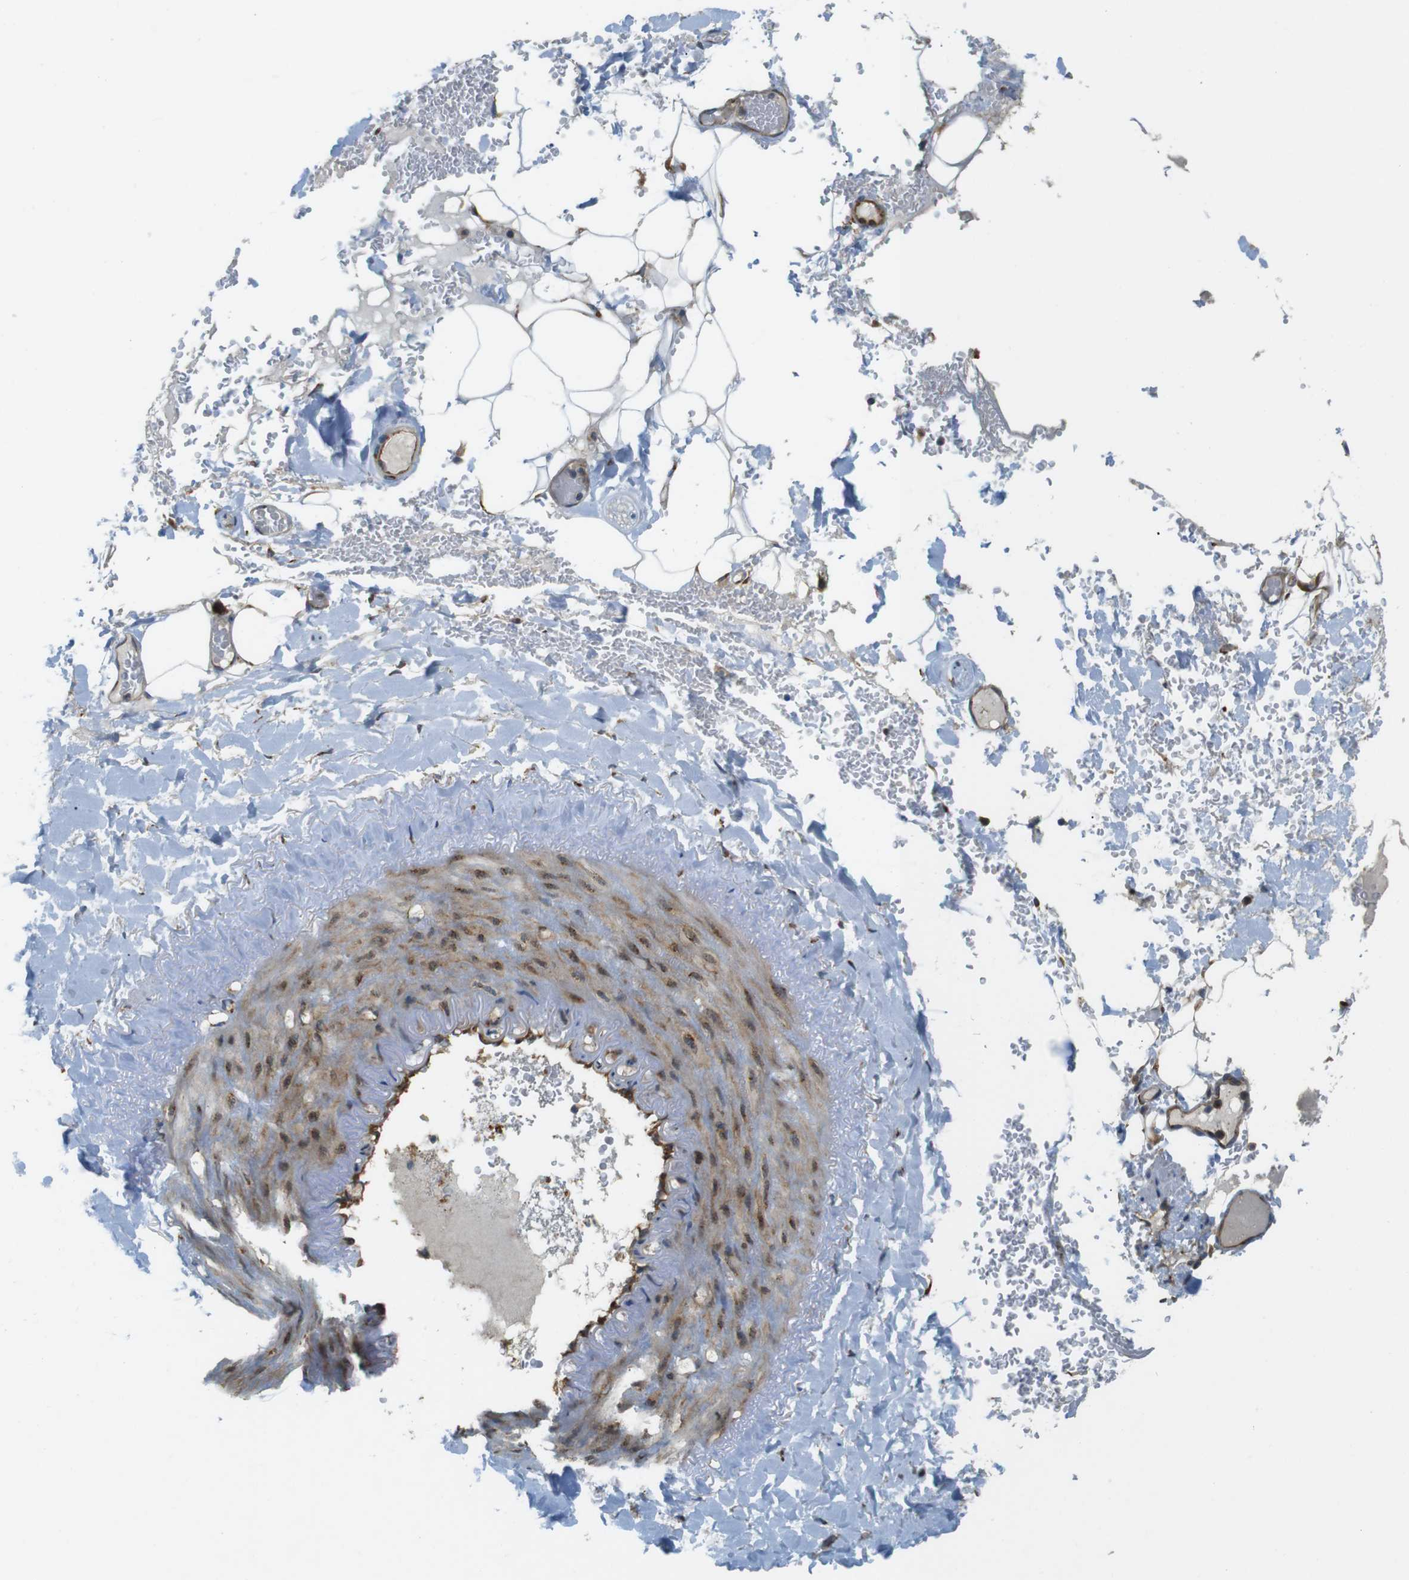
{"staining": {"intensity": "negative", "quantity": "none", "location": "none"}, "tissue": "adipose tissue", "cell_type": "Adipocytes", "image_type": "normal", "snomed": [{"axis": "morphology", "description": "Normal tissue, NOS"}, {"axis": "topography", "description": "Peripheral nerve tissue"}], "caption": "Protein analysis of benign adipose tissue reveals no significant expression in adipocytes. Nuclei are stained in blue.", "gene": "TMEM143", "patient": {"sex": "male", "age": 70}}